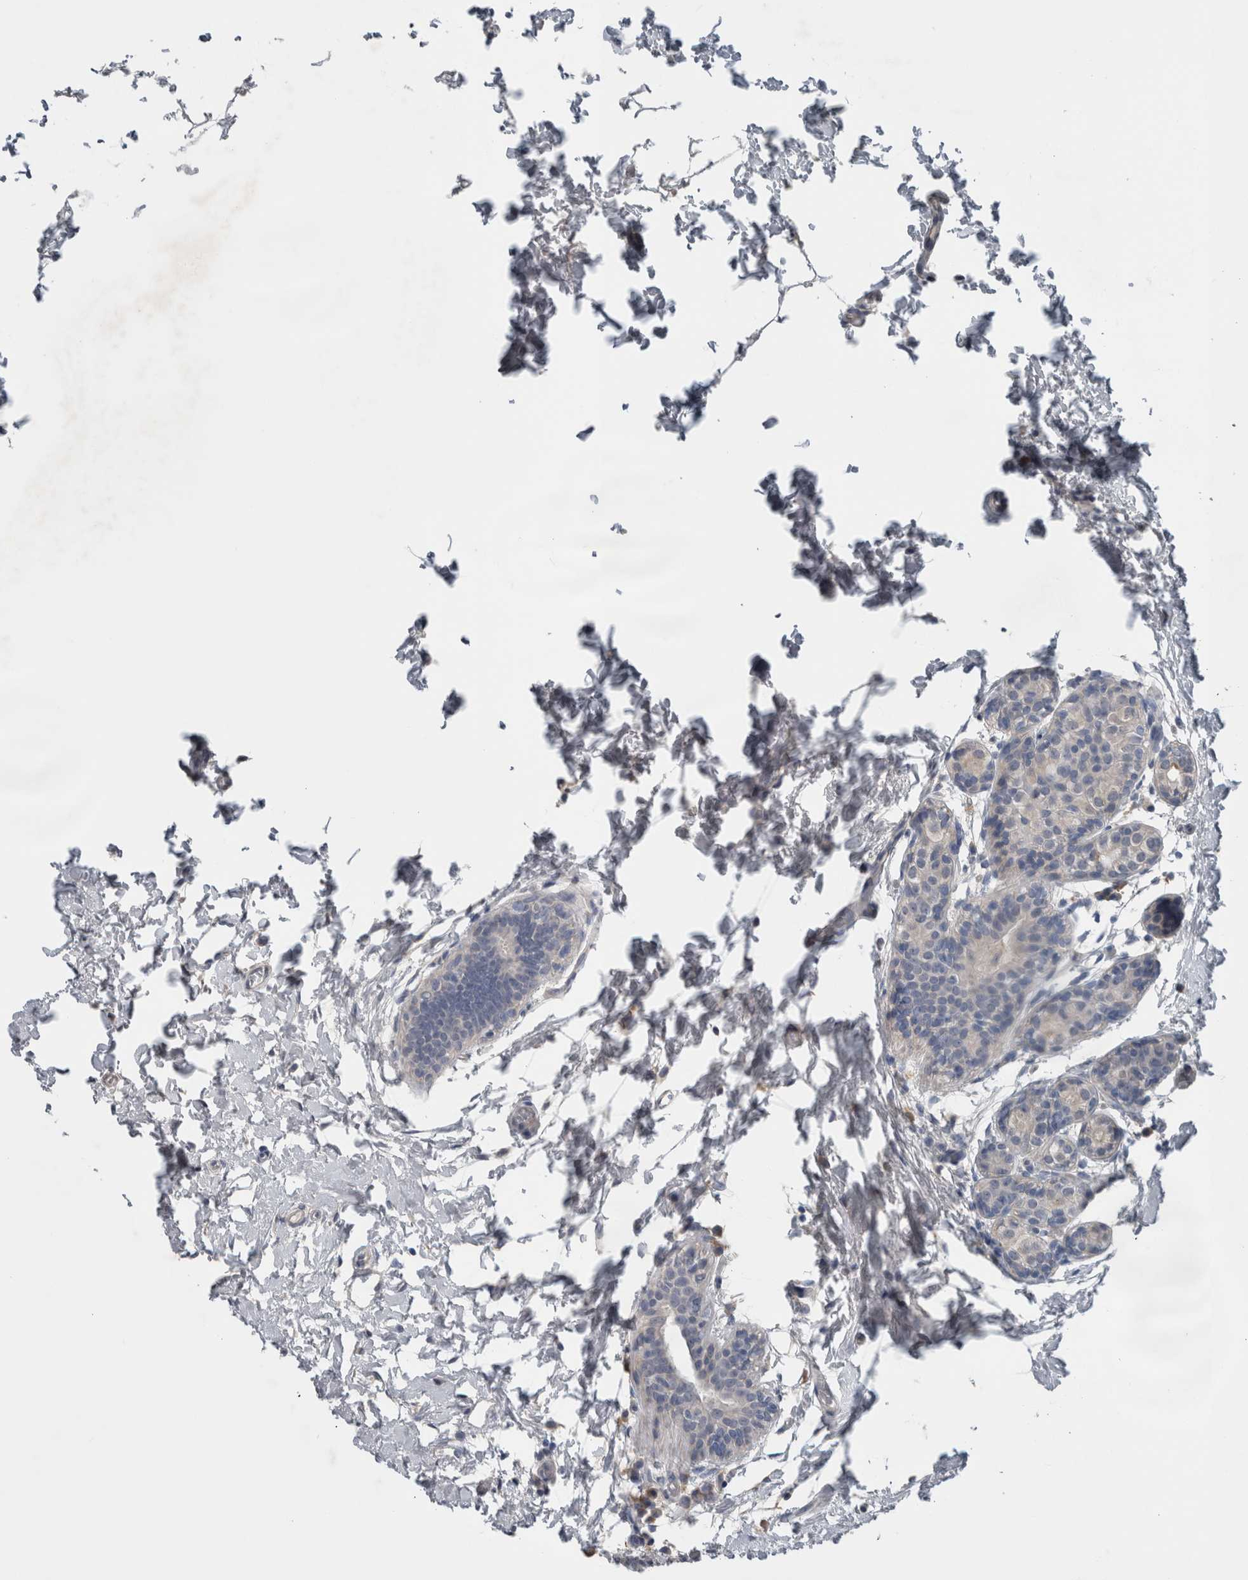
{"staining": {"intensity": "negative", "quantity": "none", "location": "none"}, "tissue": "breast cancer", "cell_type": "Tumor cells", "image_type": "cancer", "snomed": [{"axis": "morphology", "description": "Duct carcinoma"}, {"axis": "topography", "description": "Breast"}], "caption": "The image reveals no staining of tumor cells in breast cancer (intraductal carcinoma). (DAB IHC, high magnification).", "gene": "CRNN", "patient": {"sex": "female", "age": 62}}